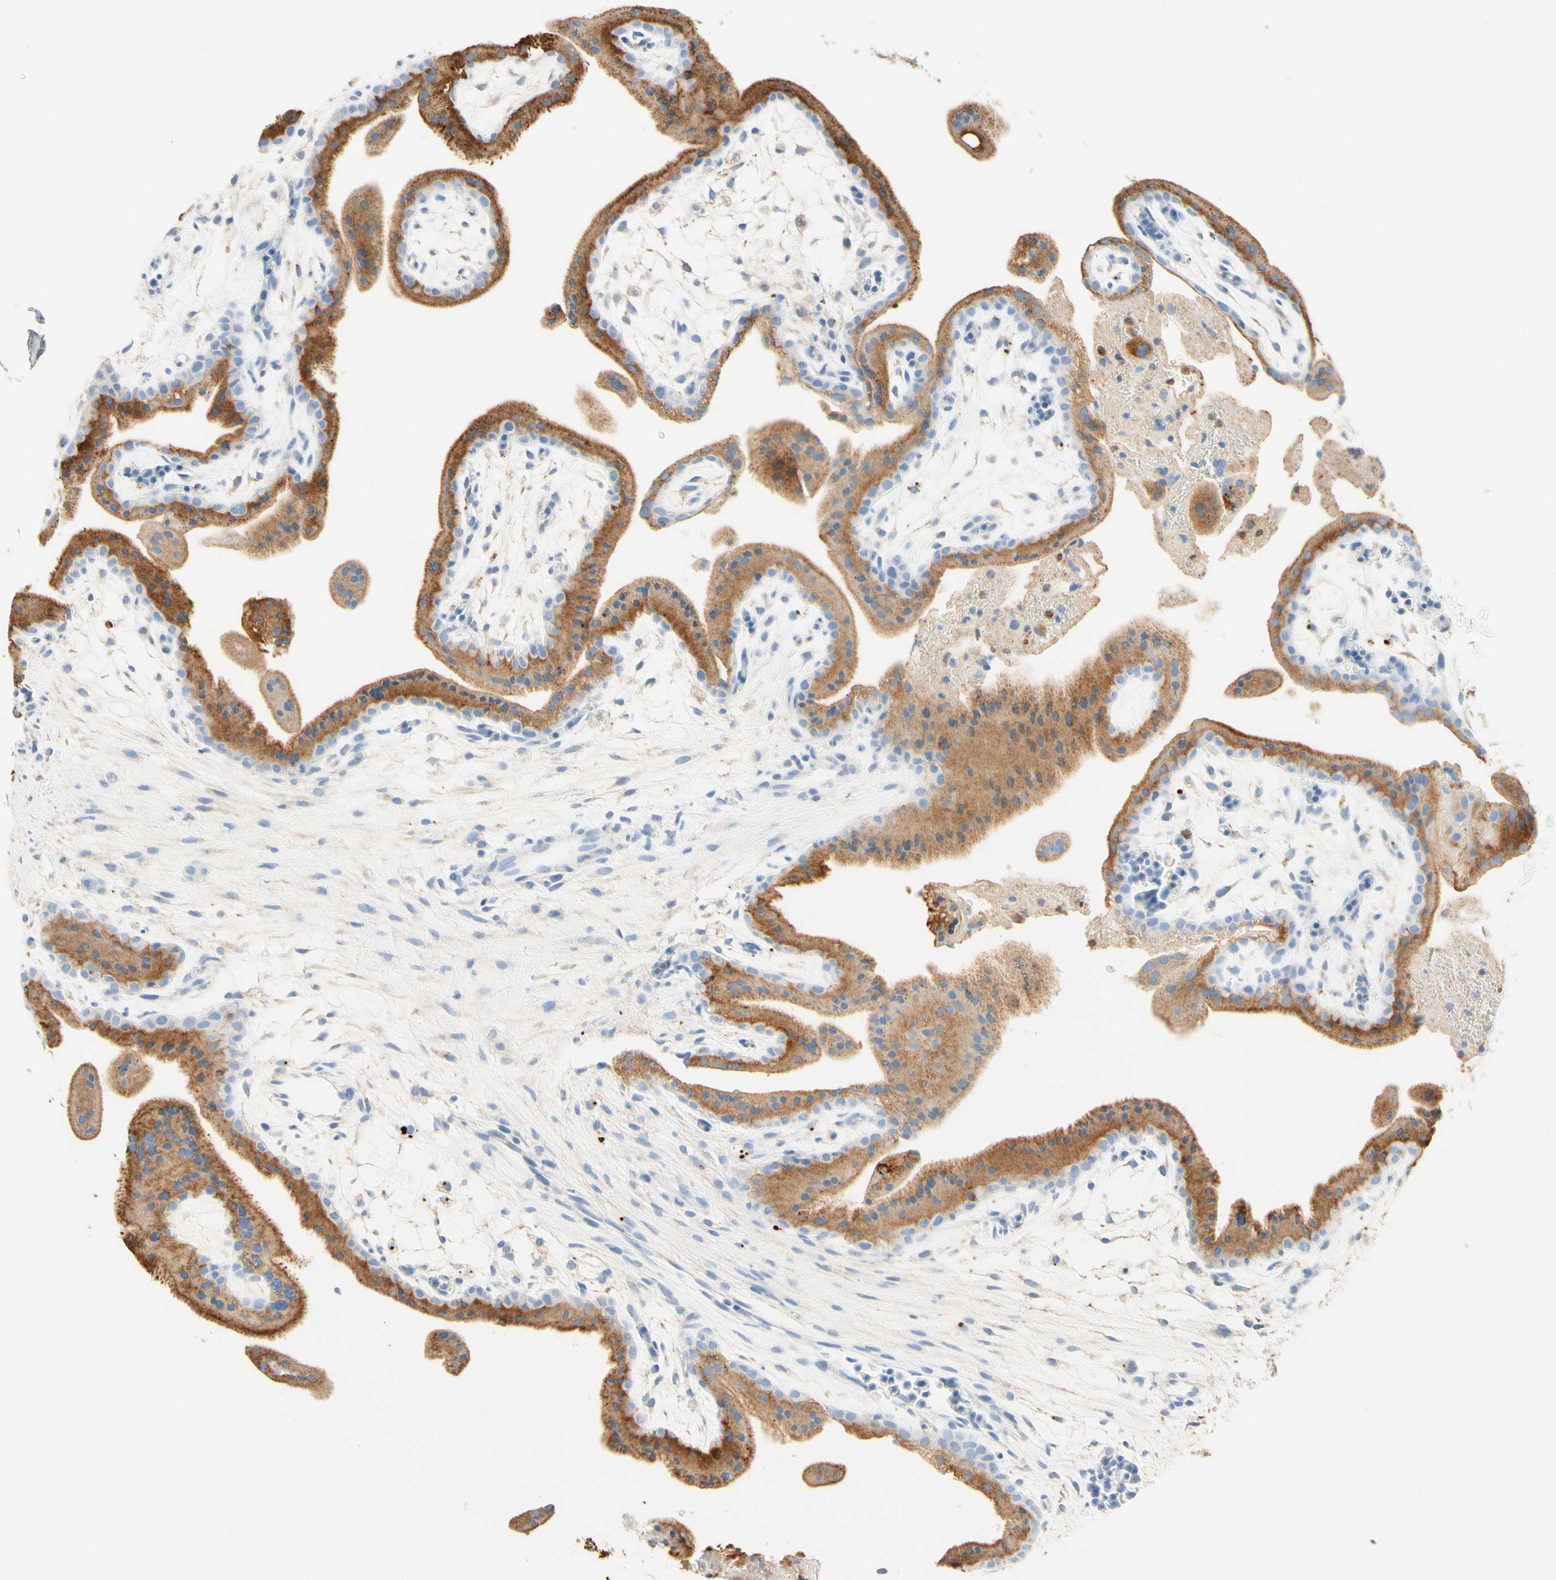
{"staining": {"intensity": "weak", "quantity": ">75%", "location": "cytoplasmic/membranous"}, "tissue": "placenta", "cell_type": "Decidual cells", "image_type": "normal", "snomed": [{"axis": "morphology", "description": "Normal tissue, NOS"}, {"axis": "topography", "description": "Placenta"}], "caption": "A high-resolution photomicrograph shows IHC staining of benign placenta, which shows weak cytoplasmic/membranous expression in about >75% of decidual cells.", "gene": "CD63", "patient": {"sex": "female", "age": 19}}